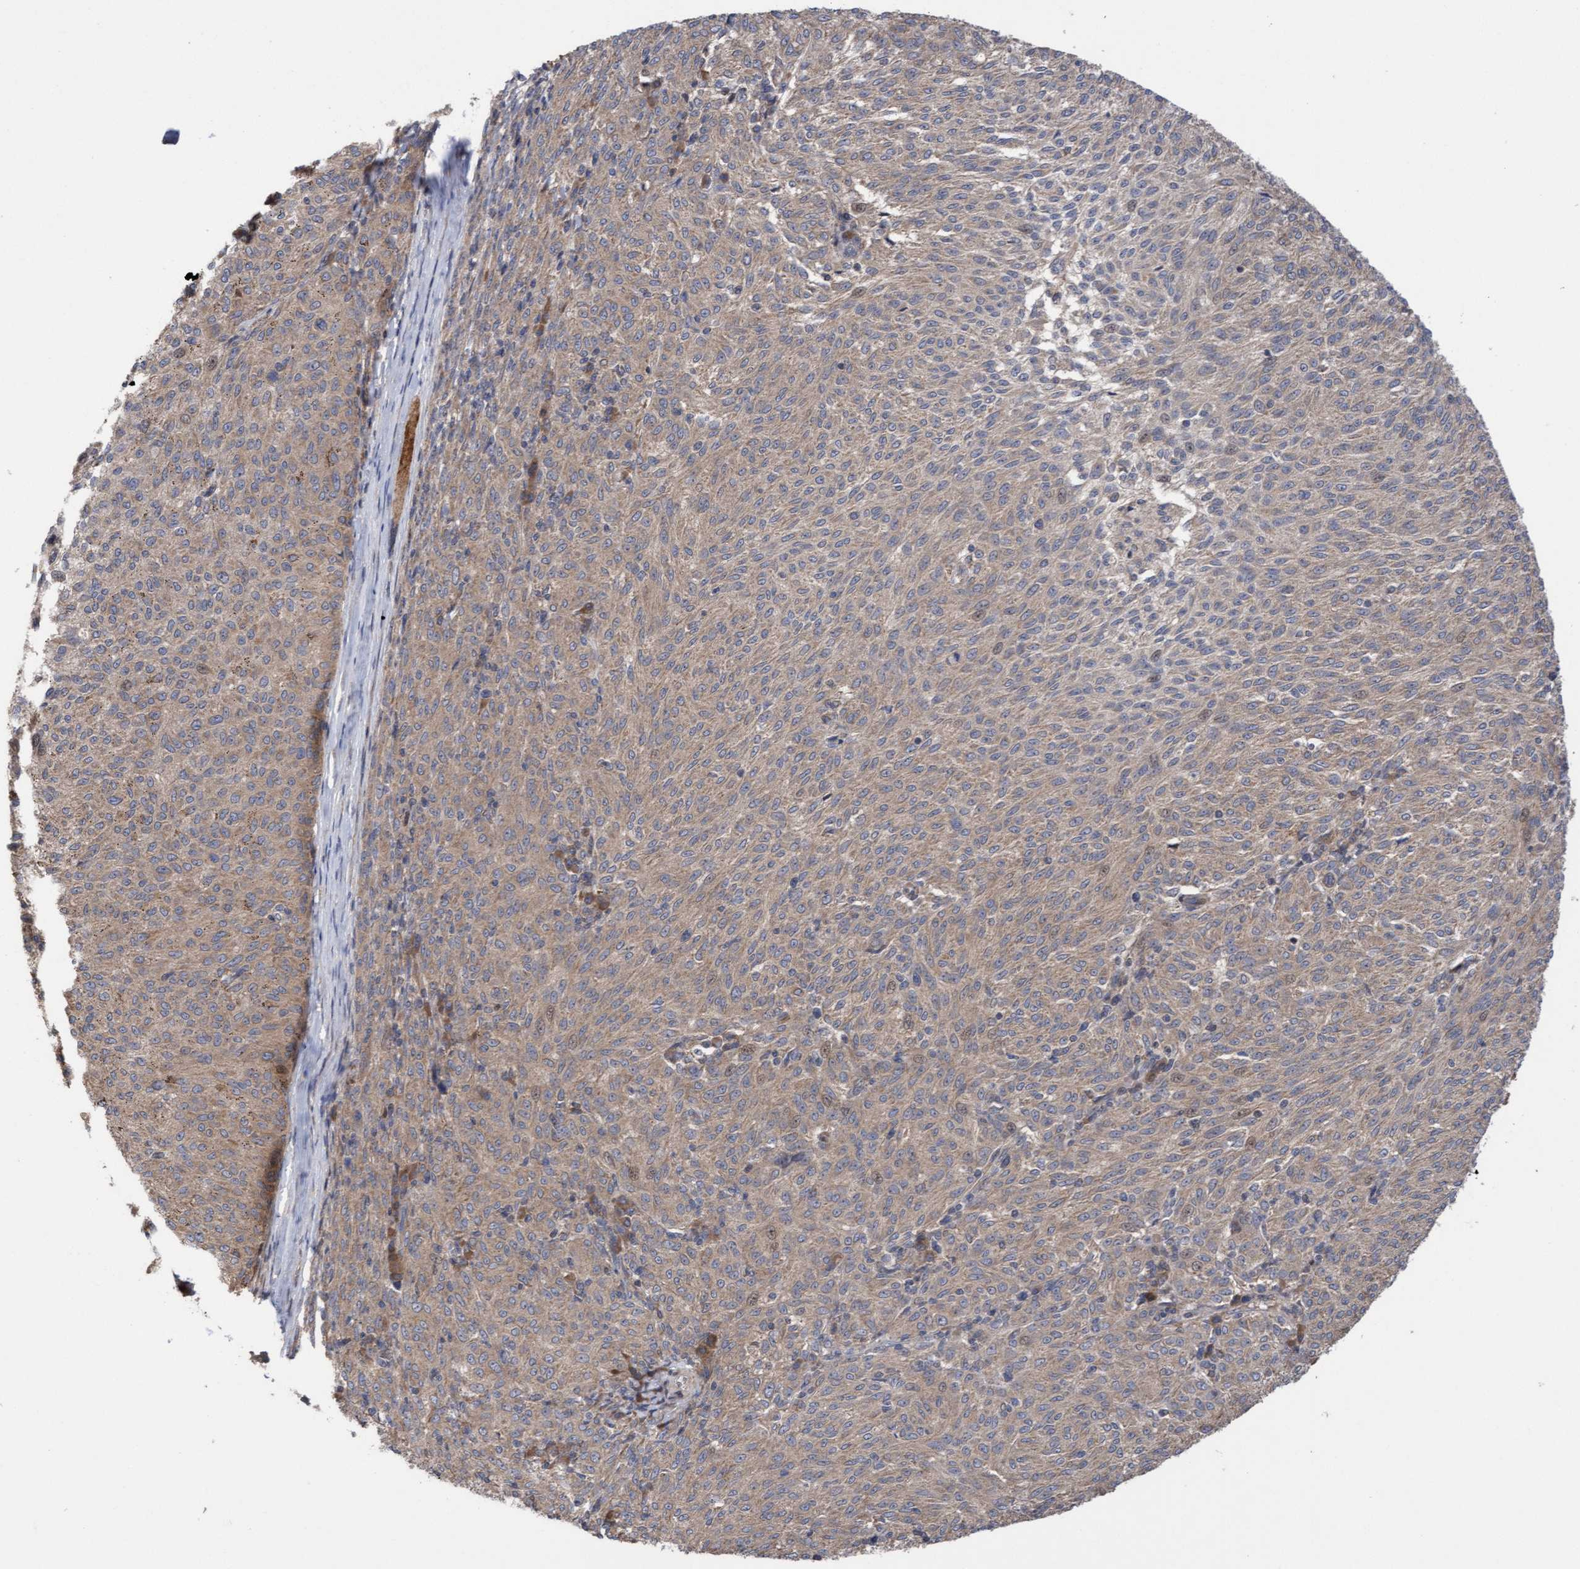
{"staining": {"intensity": "moderate", "quantity": ">75%", "location": "cytoplasmic/membranous"}, "tissue": "melanoma", "cell_type": "Tumor cells", "image_type": "cancer", "snomed": [{"axis": "morphology", "description": "Malignant melanoma, NOS"}, {"axis": "topography", "description": "Skin"}], "caption": "A micrograph of malignant melanoma stained for a protein exhibits moderate cytoplasmic/membranous brown staining in tumor cells.", "gene": "ELP5", "patient": {"sex": "female", "age": 72}}